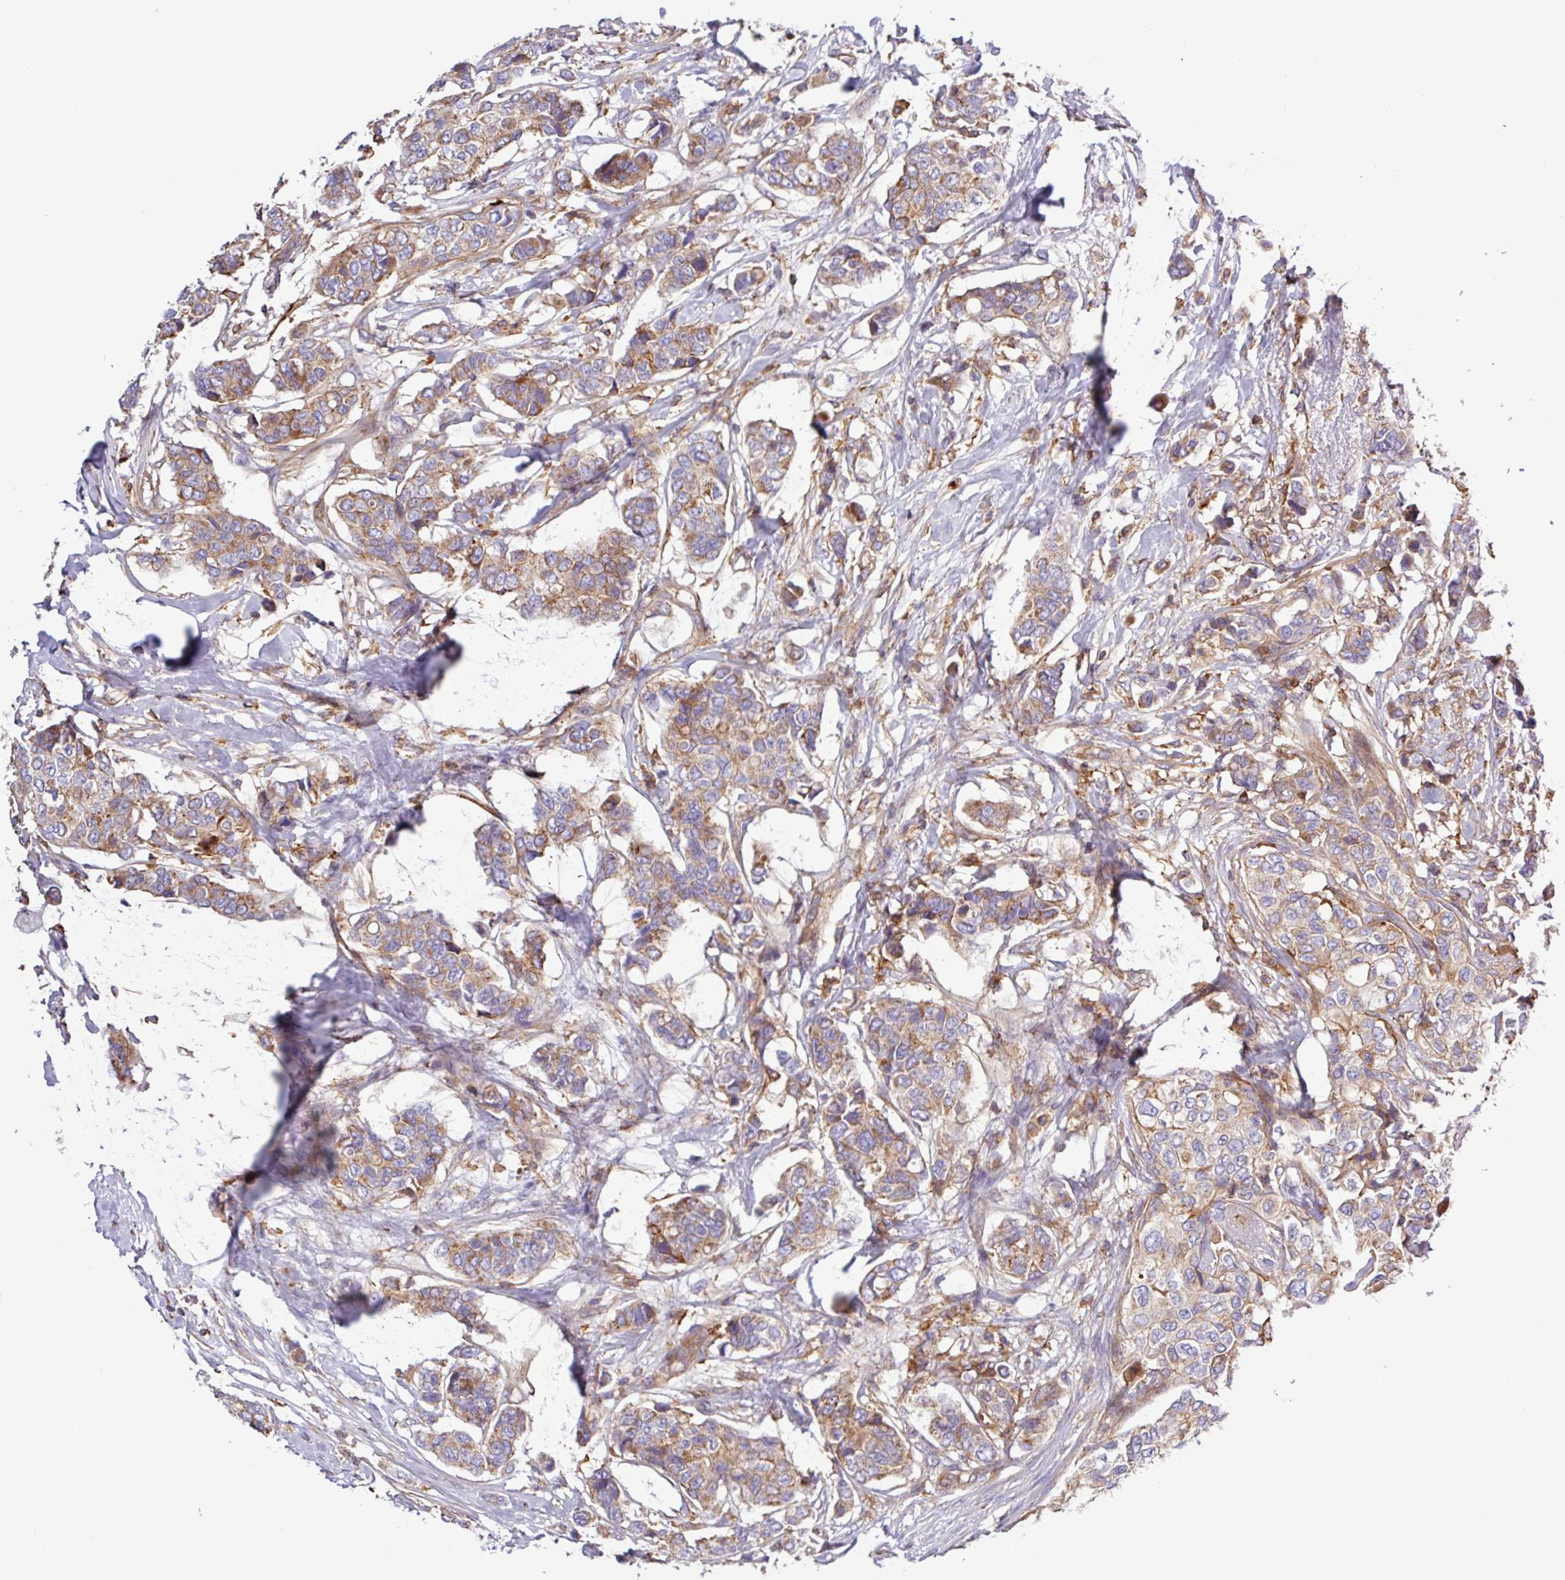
{"staining": {"intensity": "moderate", "quantity": ">75%", "location": "cytoplasmic/membranous"}, "tissue": "breast cancer", "cell_type": "Tumor cells", "image_type": "cancer", "snomed": [{"axis": "morphology", "description": "Lobular carcinoma"}, {"axis": "topography", "description": "Breast"}], "caption": "Tumor cells demonstrate medium levels of moderate cytoplasmic/membranous expression in about >75% of cells in breast cancer (lobular carcinoma). (brown staining indicates protein expression, while blue staining denotes nuclei).", "gene": "ACTR3", "patient": {"sex": "female", "age": 51}}